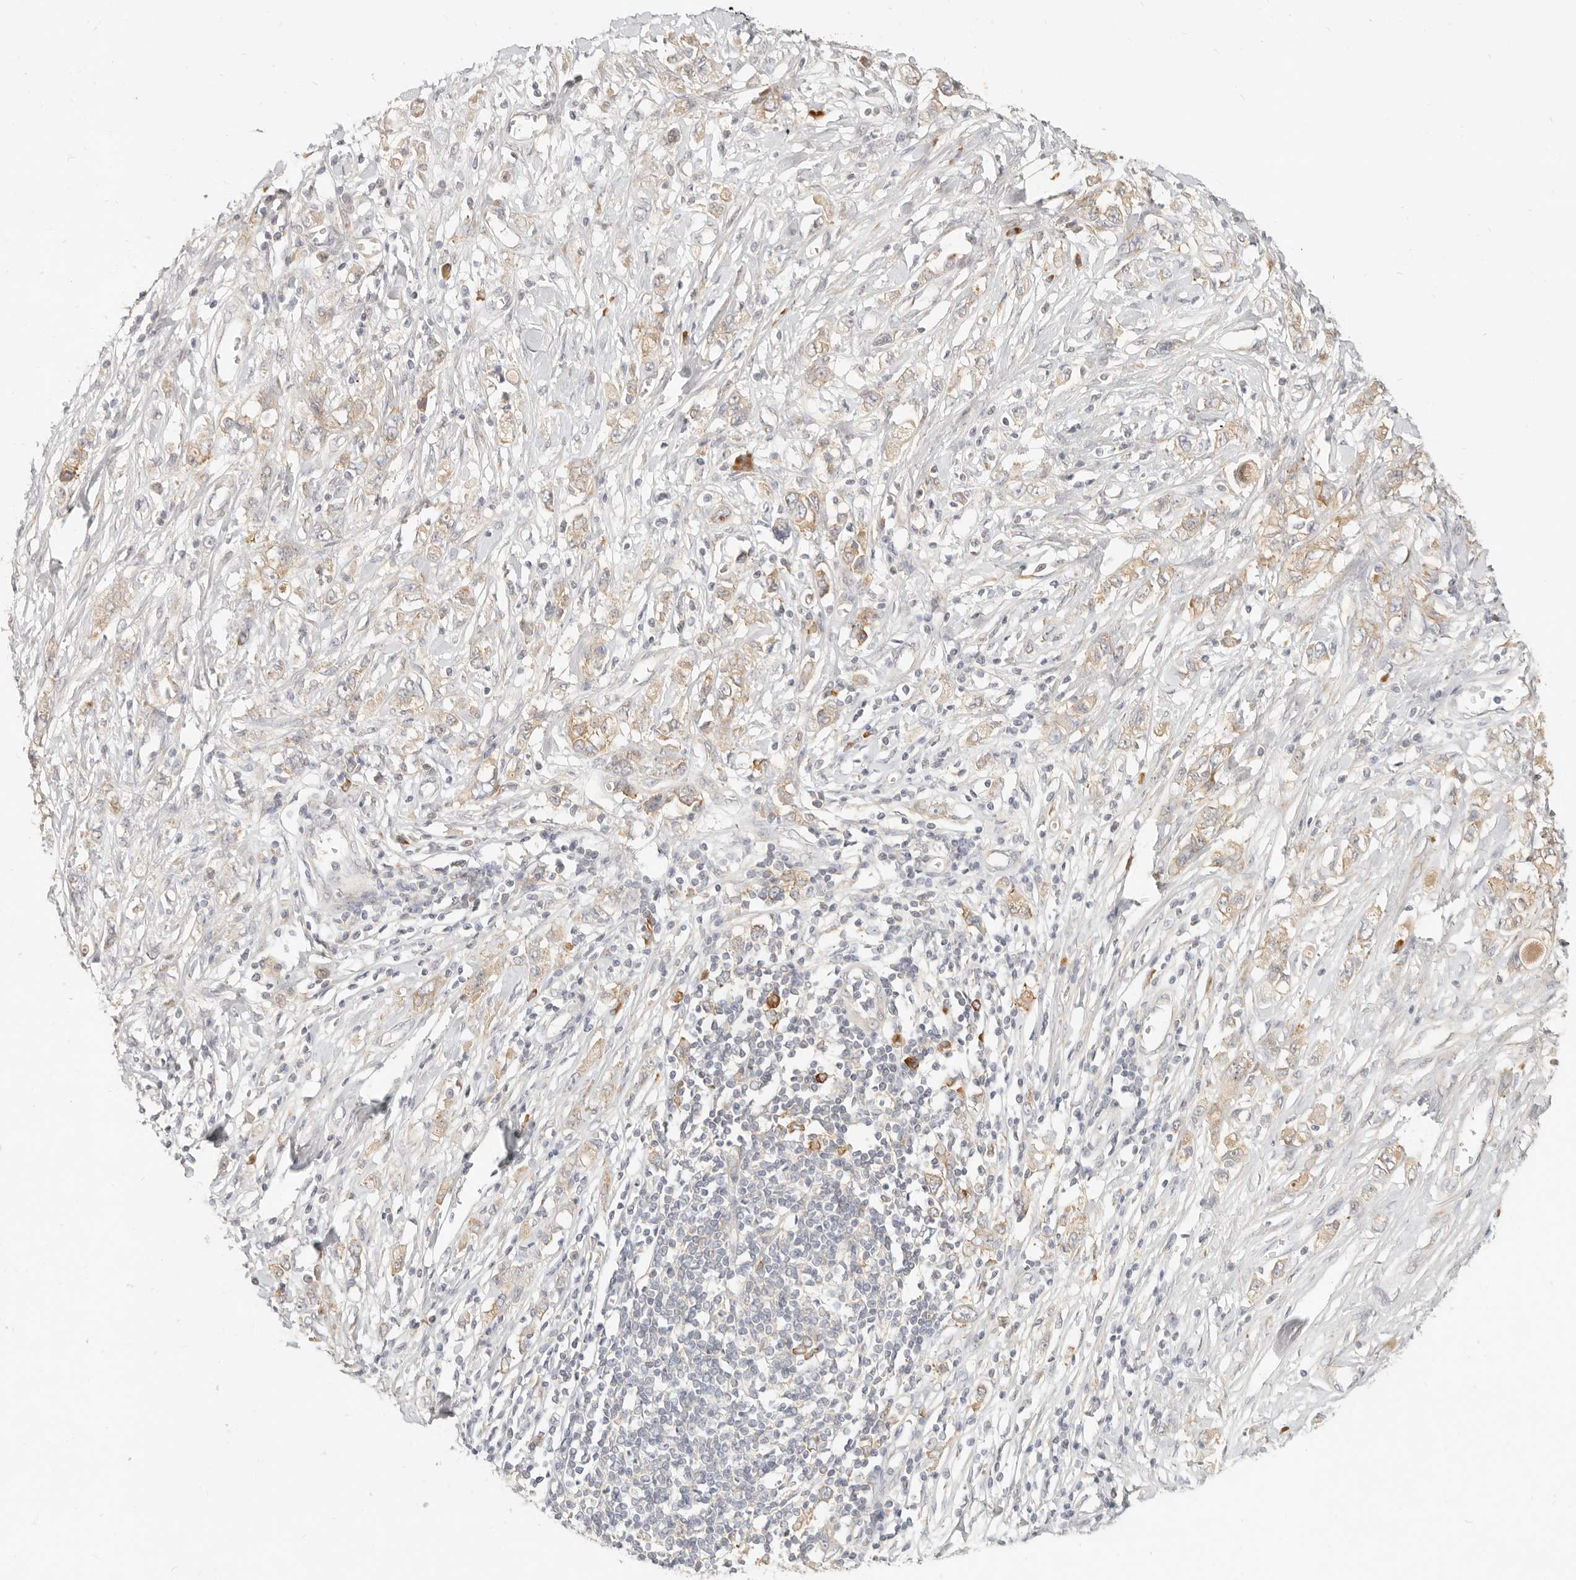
{"staining": {"intensity": "weak", "quantity": ">75%", "location": "cytoplasmic/membranous"}, "tissue": "stomach cancer", "cell_type": "Tumor cells", "image_type": "cancer", "snomed": [{"axis": "morphology", "description": "Adenocarcinoma, NOS"}, {"axis": "topography", "description": "Stomach"}], "caption": "Human stomach adenocarcinoma stained with a brown dye displays weak cytoplasmic/membranous positive expression in about >75% of tumor cells.", "gene": "PABPC4", "patient": {"sex": "female", "age": 76}}